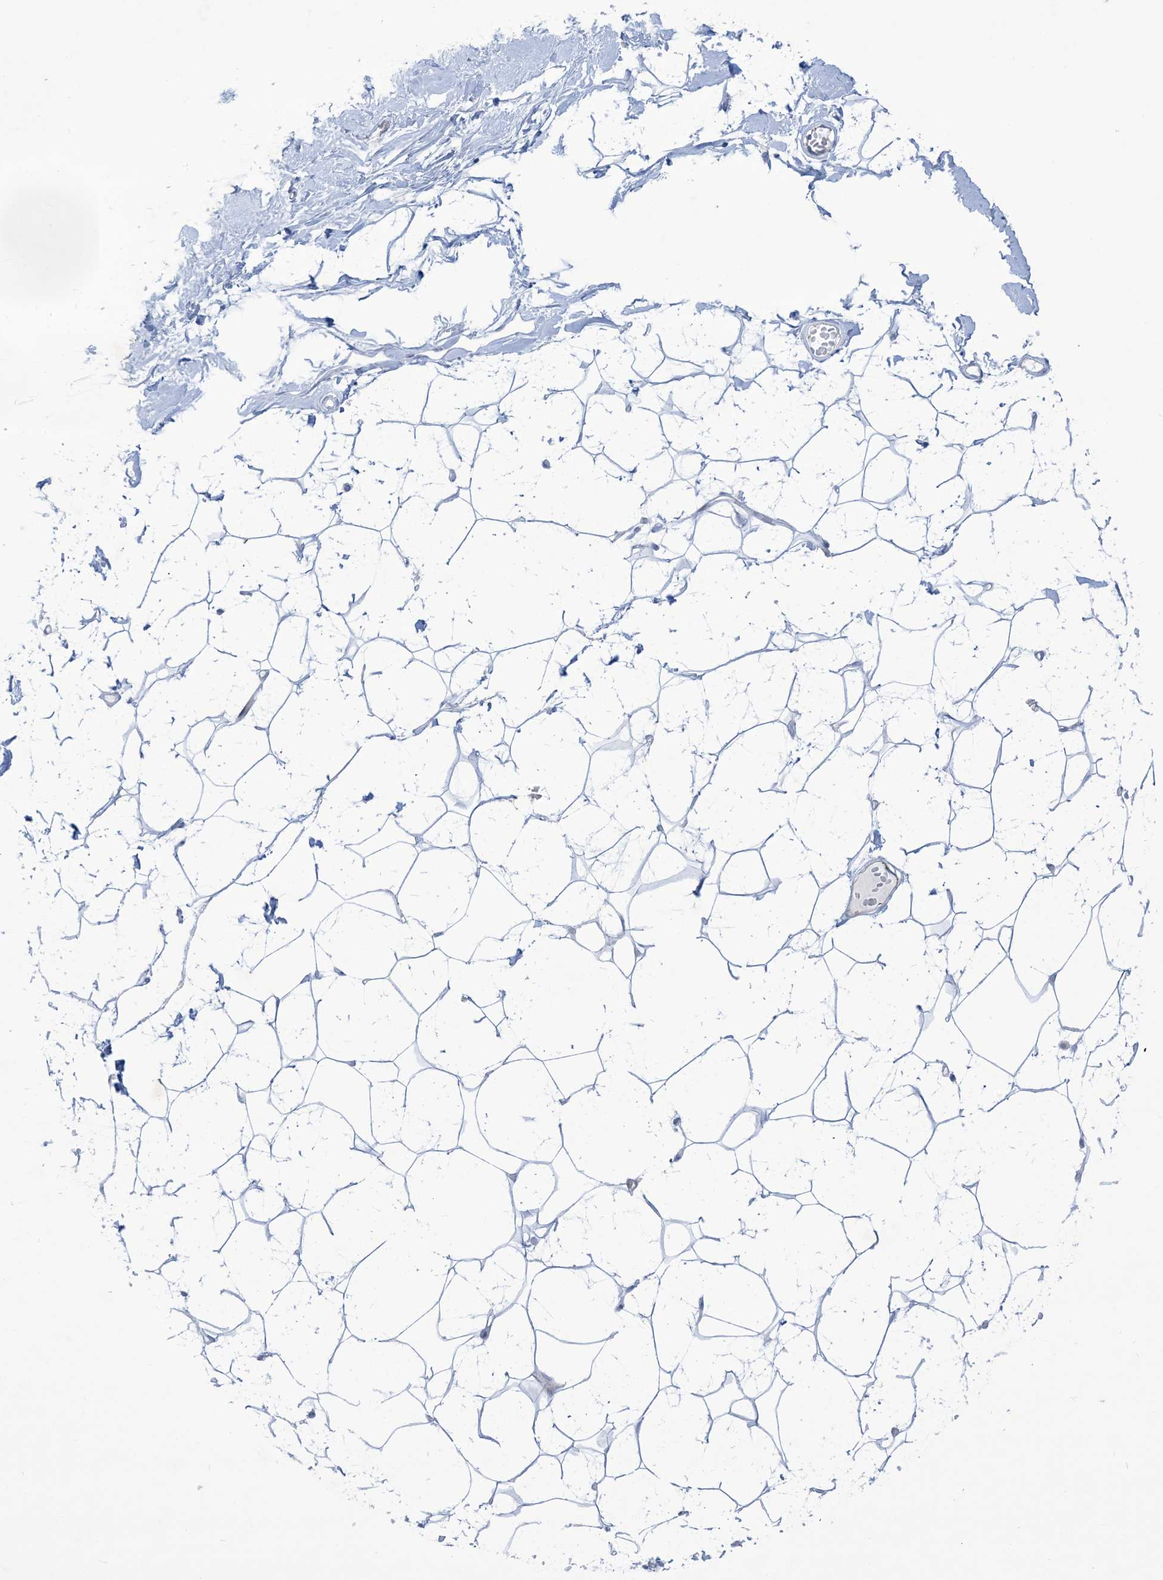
{"staining": {"intensity": "negative", "quantity": "none", "location": "none"}, "tissue": "breast", "cell_type": "Adipocytes", "image_type": "normal", "snomed": [{"axis": "morphology", "description": "Normal tissue, NOS"}, {"axis": "topography", "description": "Breast"}], "caption": "High magnification brightfield microscopy of benign breast stained with DAB (3,3'-diaminobenzidine) (brown) and counterstained with hematoxylin (blue): adipocytes show no significant positivity. (DAB (3,3'-diaminobenzidine) IHC, high magnification).", "gene": "B3GNT7", "patient": {"sex": "female", "age": 26}}